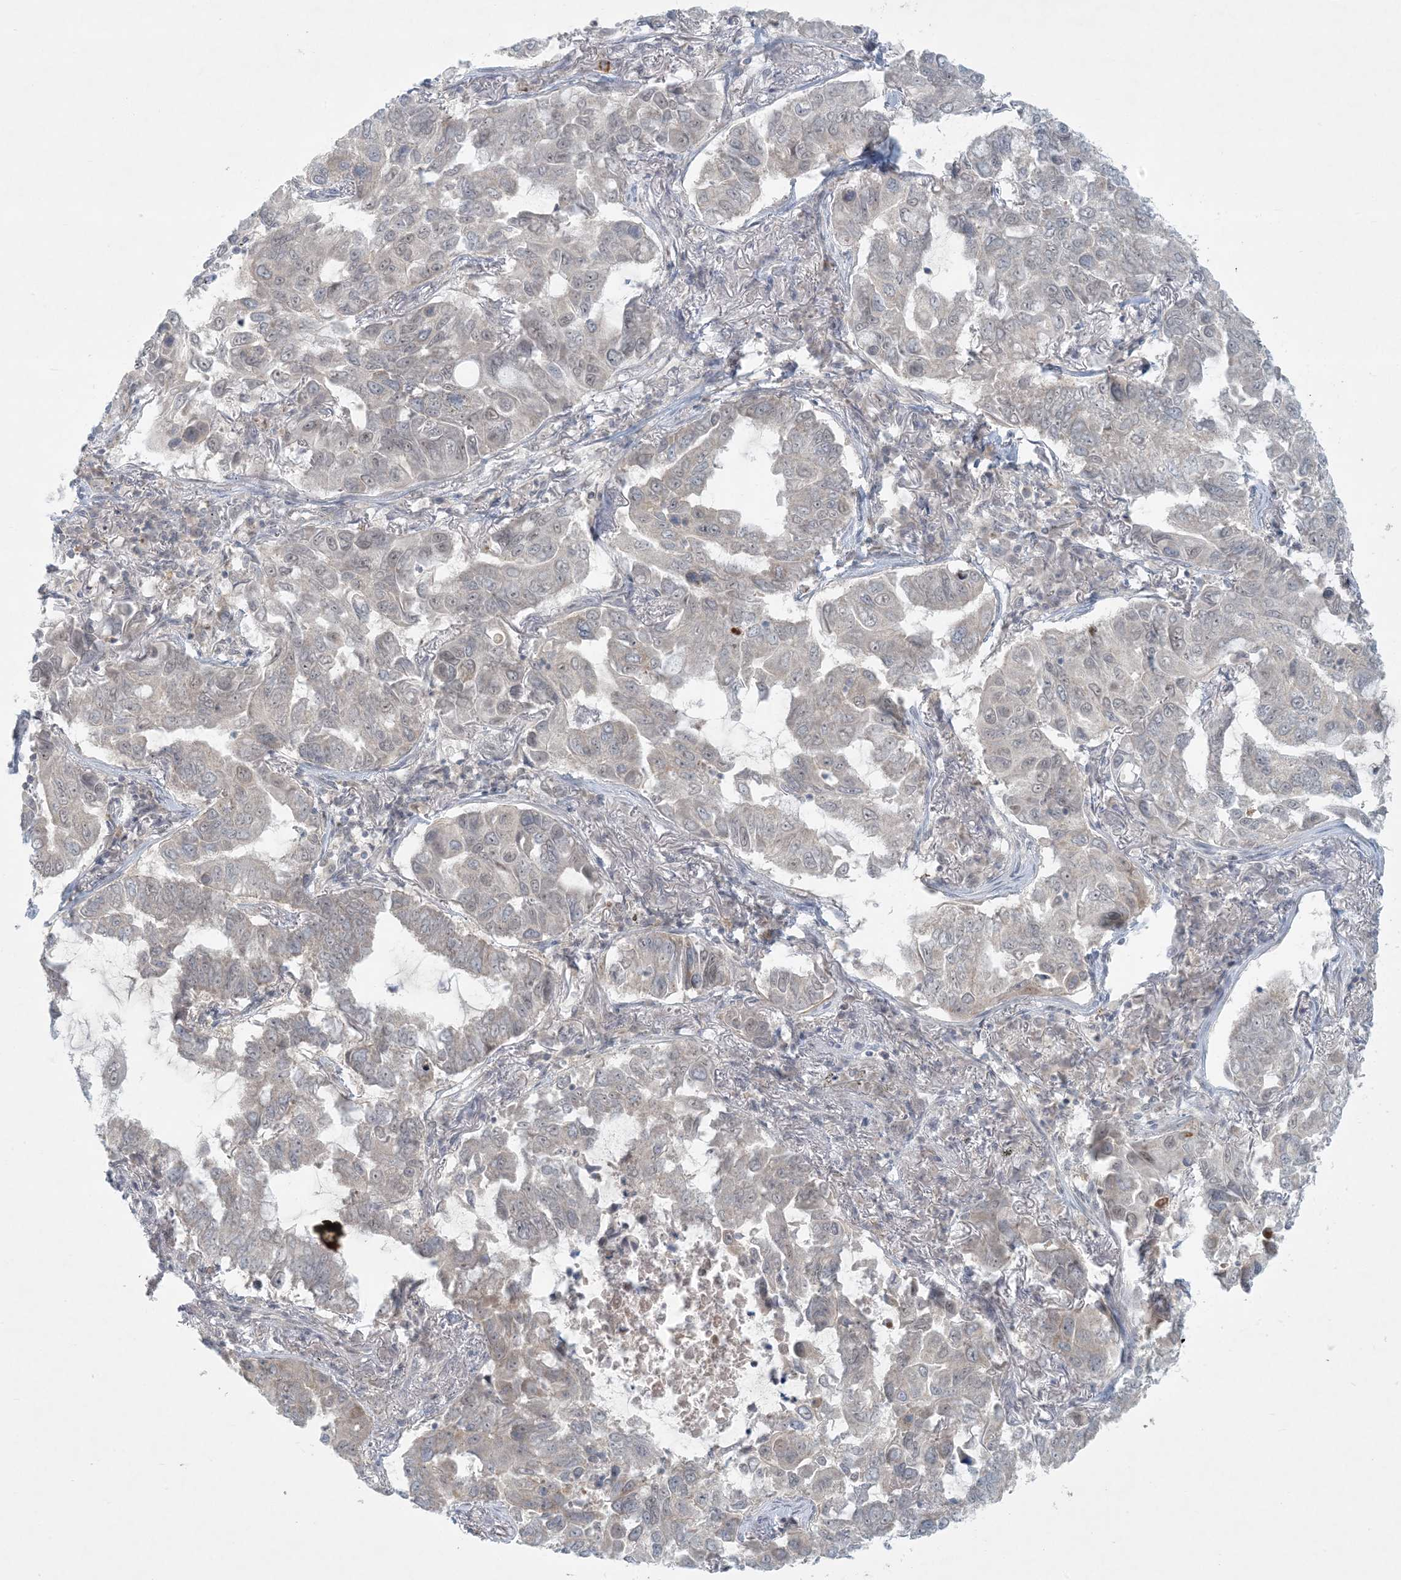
{"staining": {"intensity": "weak", "quantity": "25%-75%", "location": "cytoplasmic/membranous,nuclear"}, "tissue": "lung cancer", "cell_type": "Tumor cells", "image_type": "cancer", "snomed": [{"axis": "morphology", "description": "Adenocarcinoma, NOS"}, {"axis": "topography", "description": "Lung"}], "caption": "Immunohistochemistry (IHC) micrograph of neoplastic tissue: human lung cancer (adenocarcinoma) stained using immunohistochemistry (IHC) reveals low levels of weak protein expression localized specifically in the cytoplasmic/membranous and nuclear of tumor cells, appearing as a cytoplasmic/membranous and nuclear brown color.", "gene": "OBI1", "patient": {"sex": "male", "age": 64}}